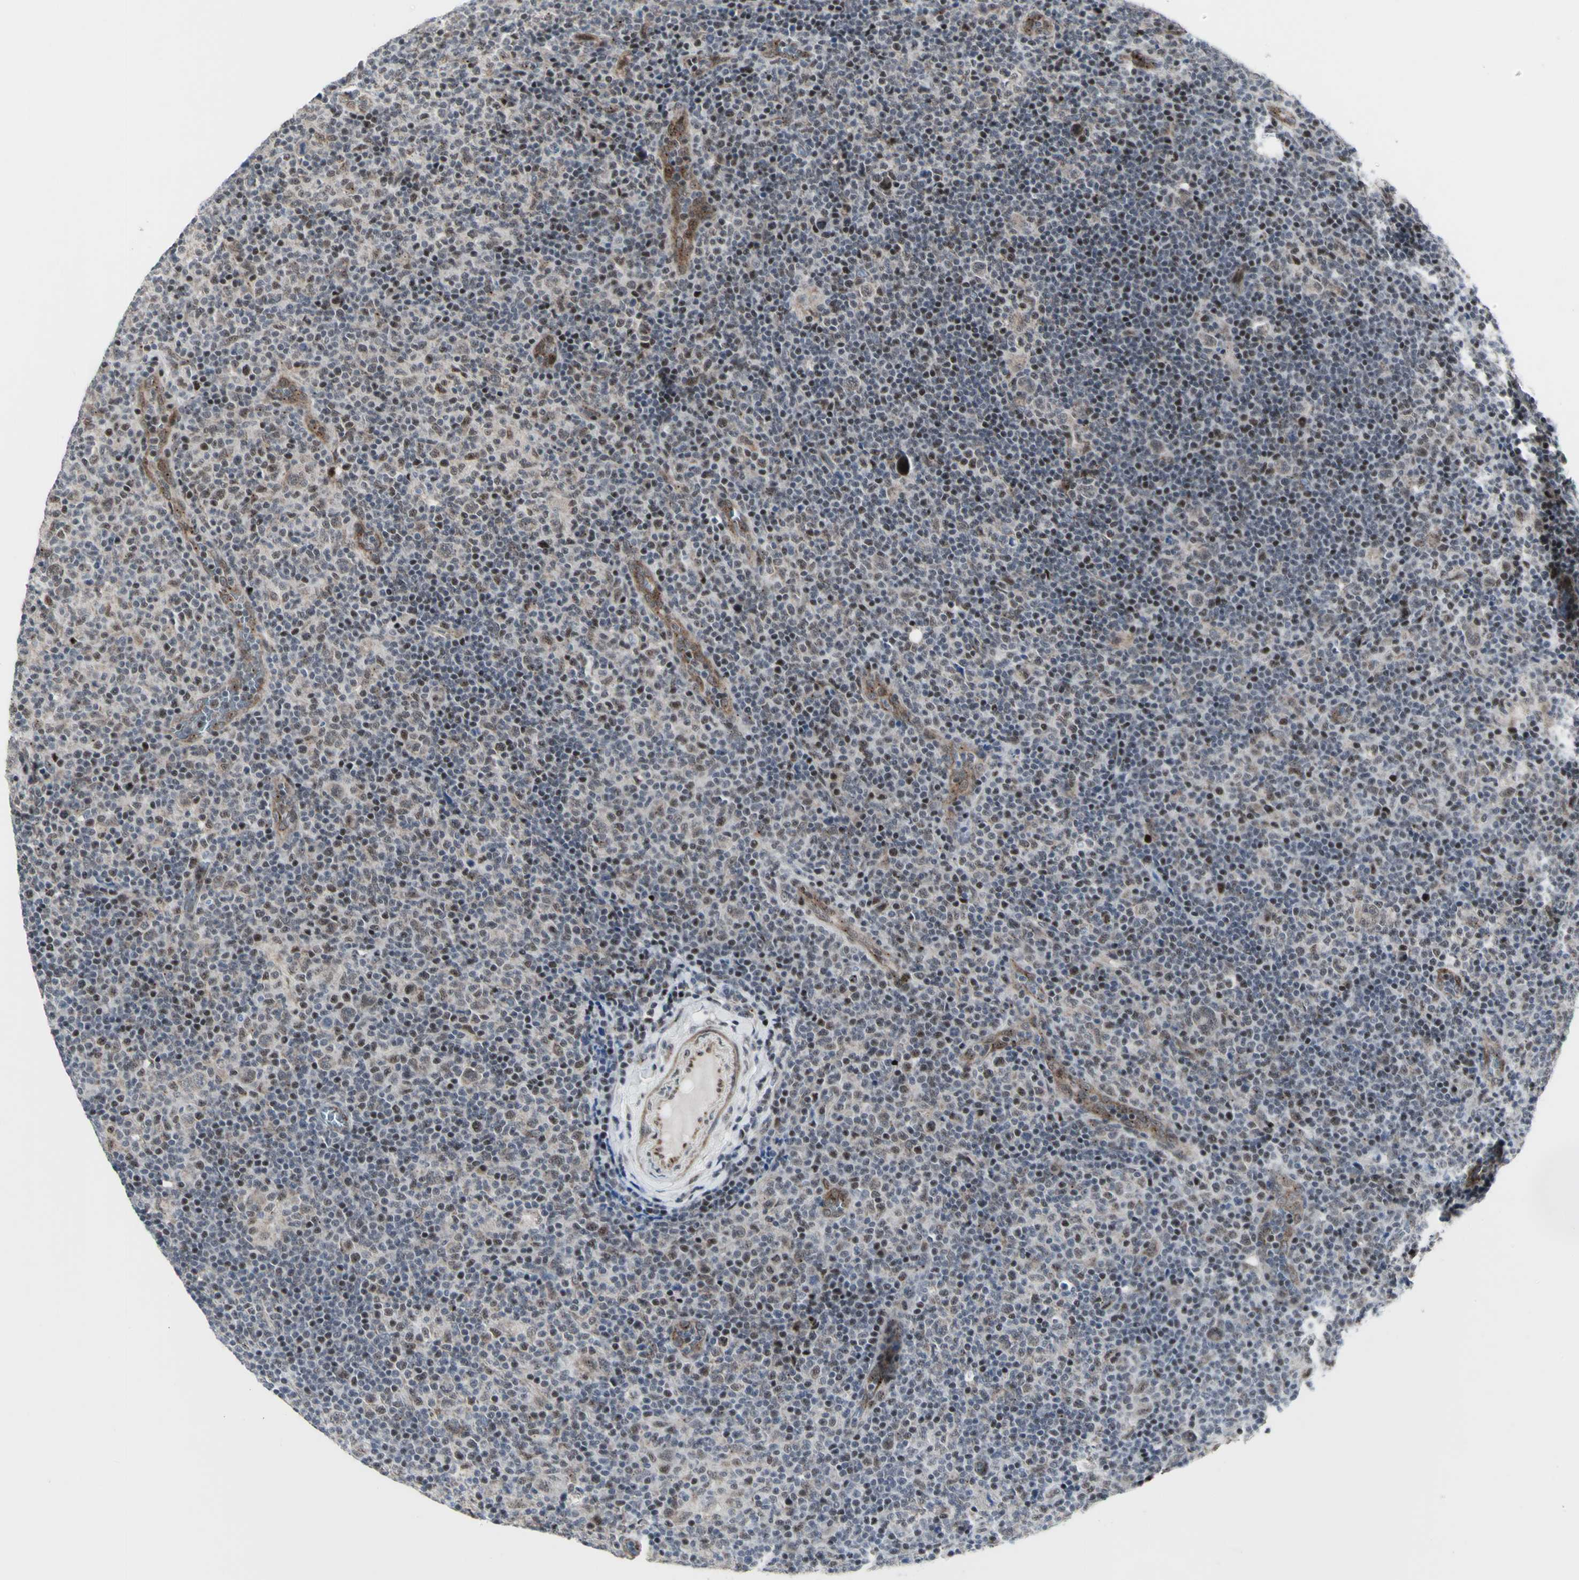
{"staining": {"intensity": "moderate", "quantity": ">75%", "location": "cytoplasmic/membranous,nuclear"}, "tissue": "lymphoma", "cell_type": "Tumor cells", "image_type": "cancer", "snomed": [{"axis": "morphology", "description": "Hodgkin's disease, NOS"}, {"axis": "topography", "description": "Lymph node"}], "caption": "Immunohistochemistry (IHC) photomicrograph of lymphoma stained for a protein (brown), which exhibits medium levels of moderate cytoplasmic/membranous and nuclear staining in about >75% of tumor cells.", "gene": "DHRS7B", "patient": {"sex": "female", "age": 57}}